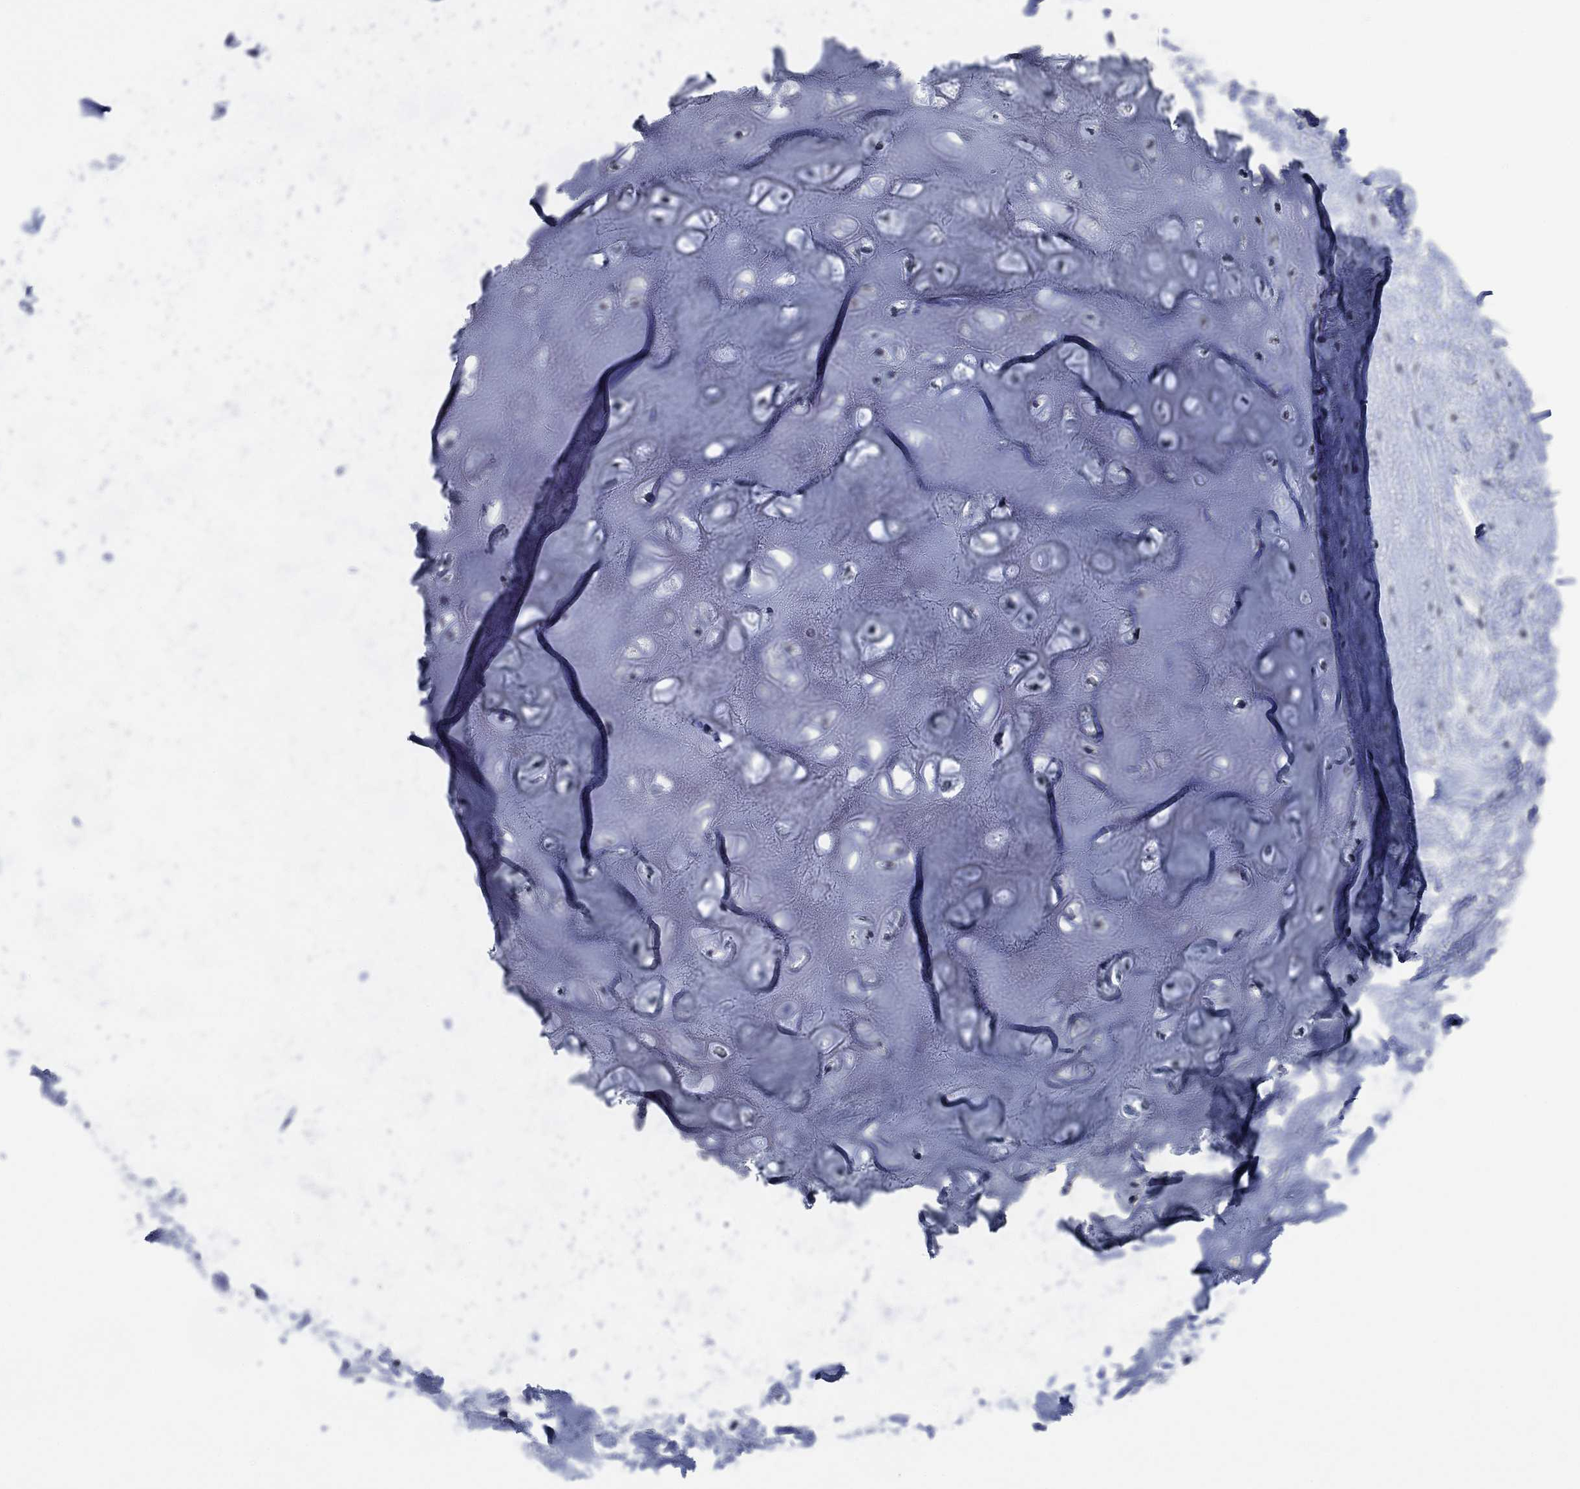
{"staining": {"intensity": "negative", "quantity": "none", "location": "none"}, "tissue": "adipose tissue", "cell_type": "Adipocytes", "image_type": "normal", "snomed": [{"axis": "morphology", "description": "Normal tissue, NOS"}, {"axis": "morphology", "description": "Squamous cell carcinoma, NOS"}, {"axis": "topography", "description": "Cartilage tissue"}, {"axis": "topography", "description": "Head-Neck"}], "caption": "DAB immunohistochemical staining of benign adipose tissue exhibits no significant staining in adipocytes.", "gene": "OBSCN", "patient": {"sex": "male", "age": 62}}